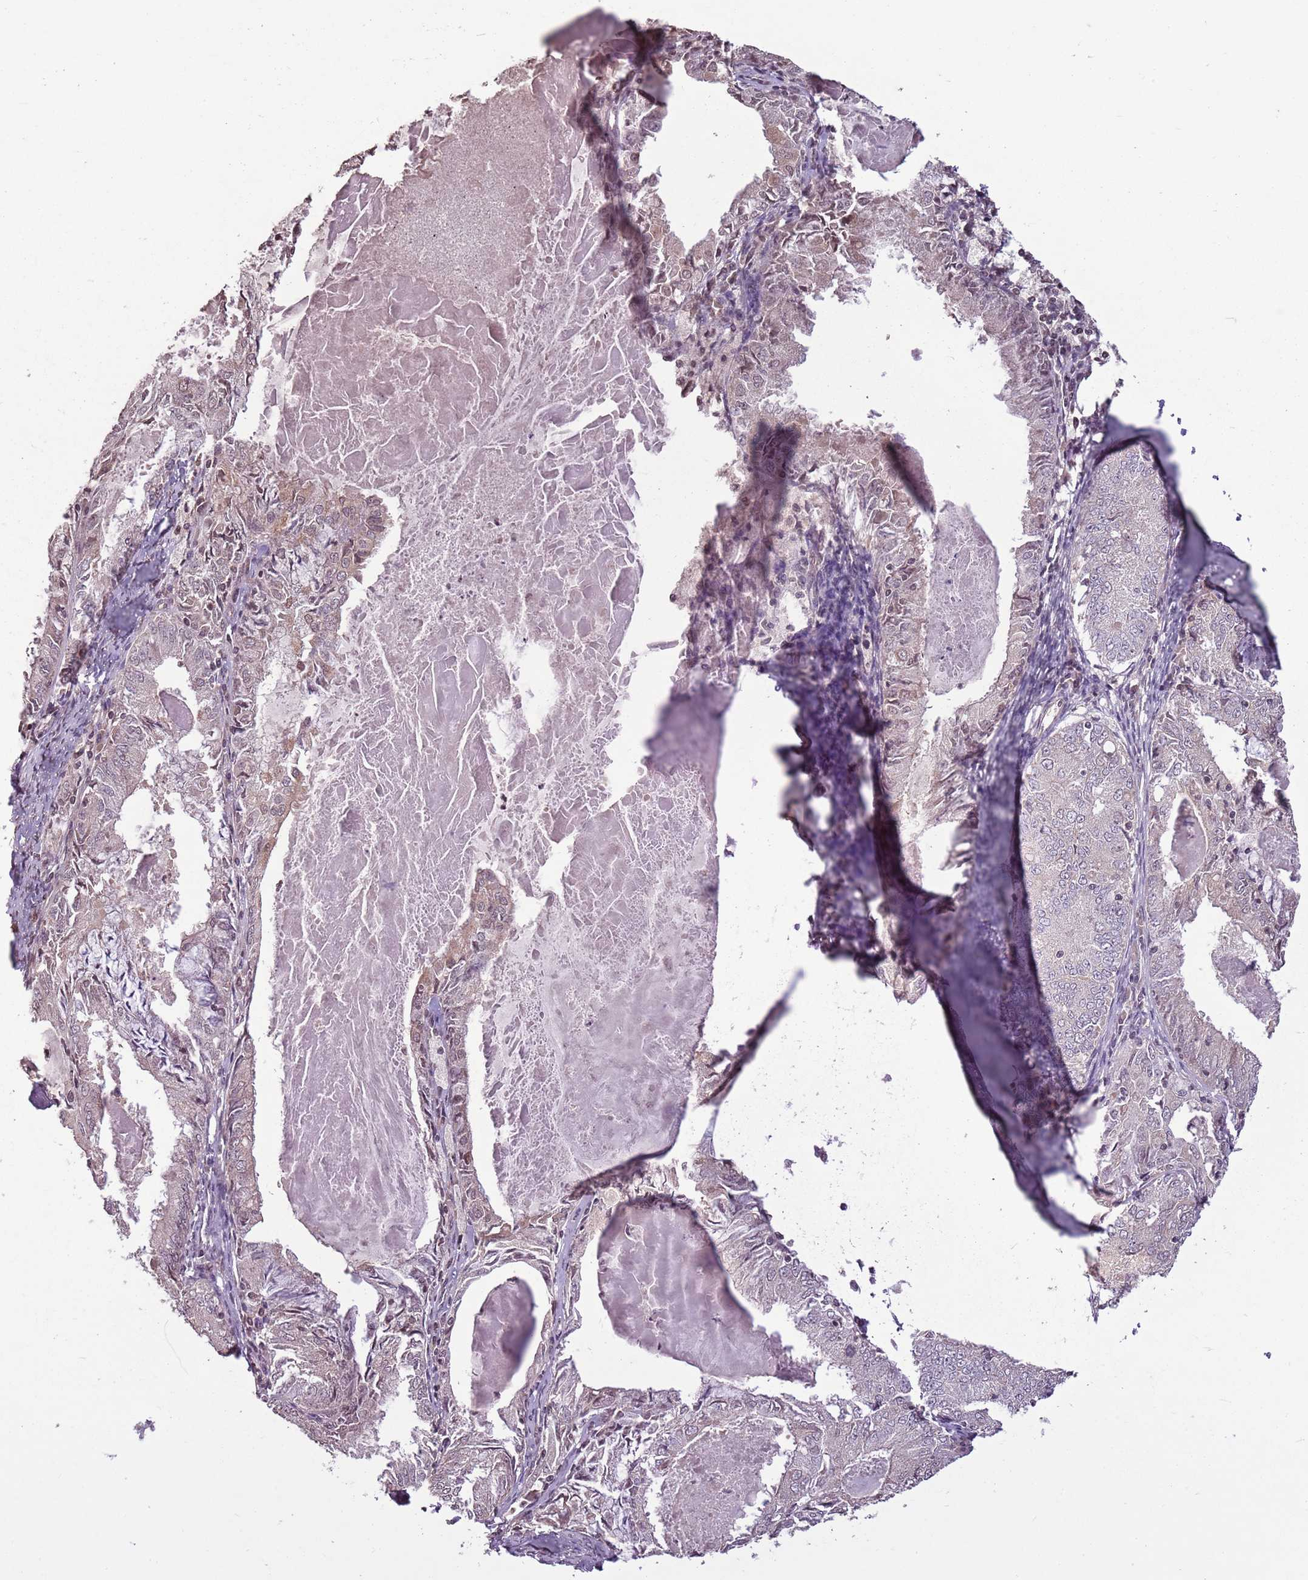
{"staining": {"intensity": "weak", "quantity": "<25%", "location": "nuclear"}, "tissue": "endometrial cancer", "cell_type": "Tumor cells", "image_type": "cancer", "snomed": [{"axis": "morphology", "description": "Adenocarcinoma, NOS"}, {"axis": "topography", "description": "Endometrium"}], "caption": "This is an IHC image of human endometrial cancer (adenocarcinoma). There is no expression in tumor cells.", "gene": "CAPN9", "patient": {"sex": "female", "age": 57}}